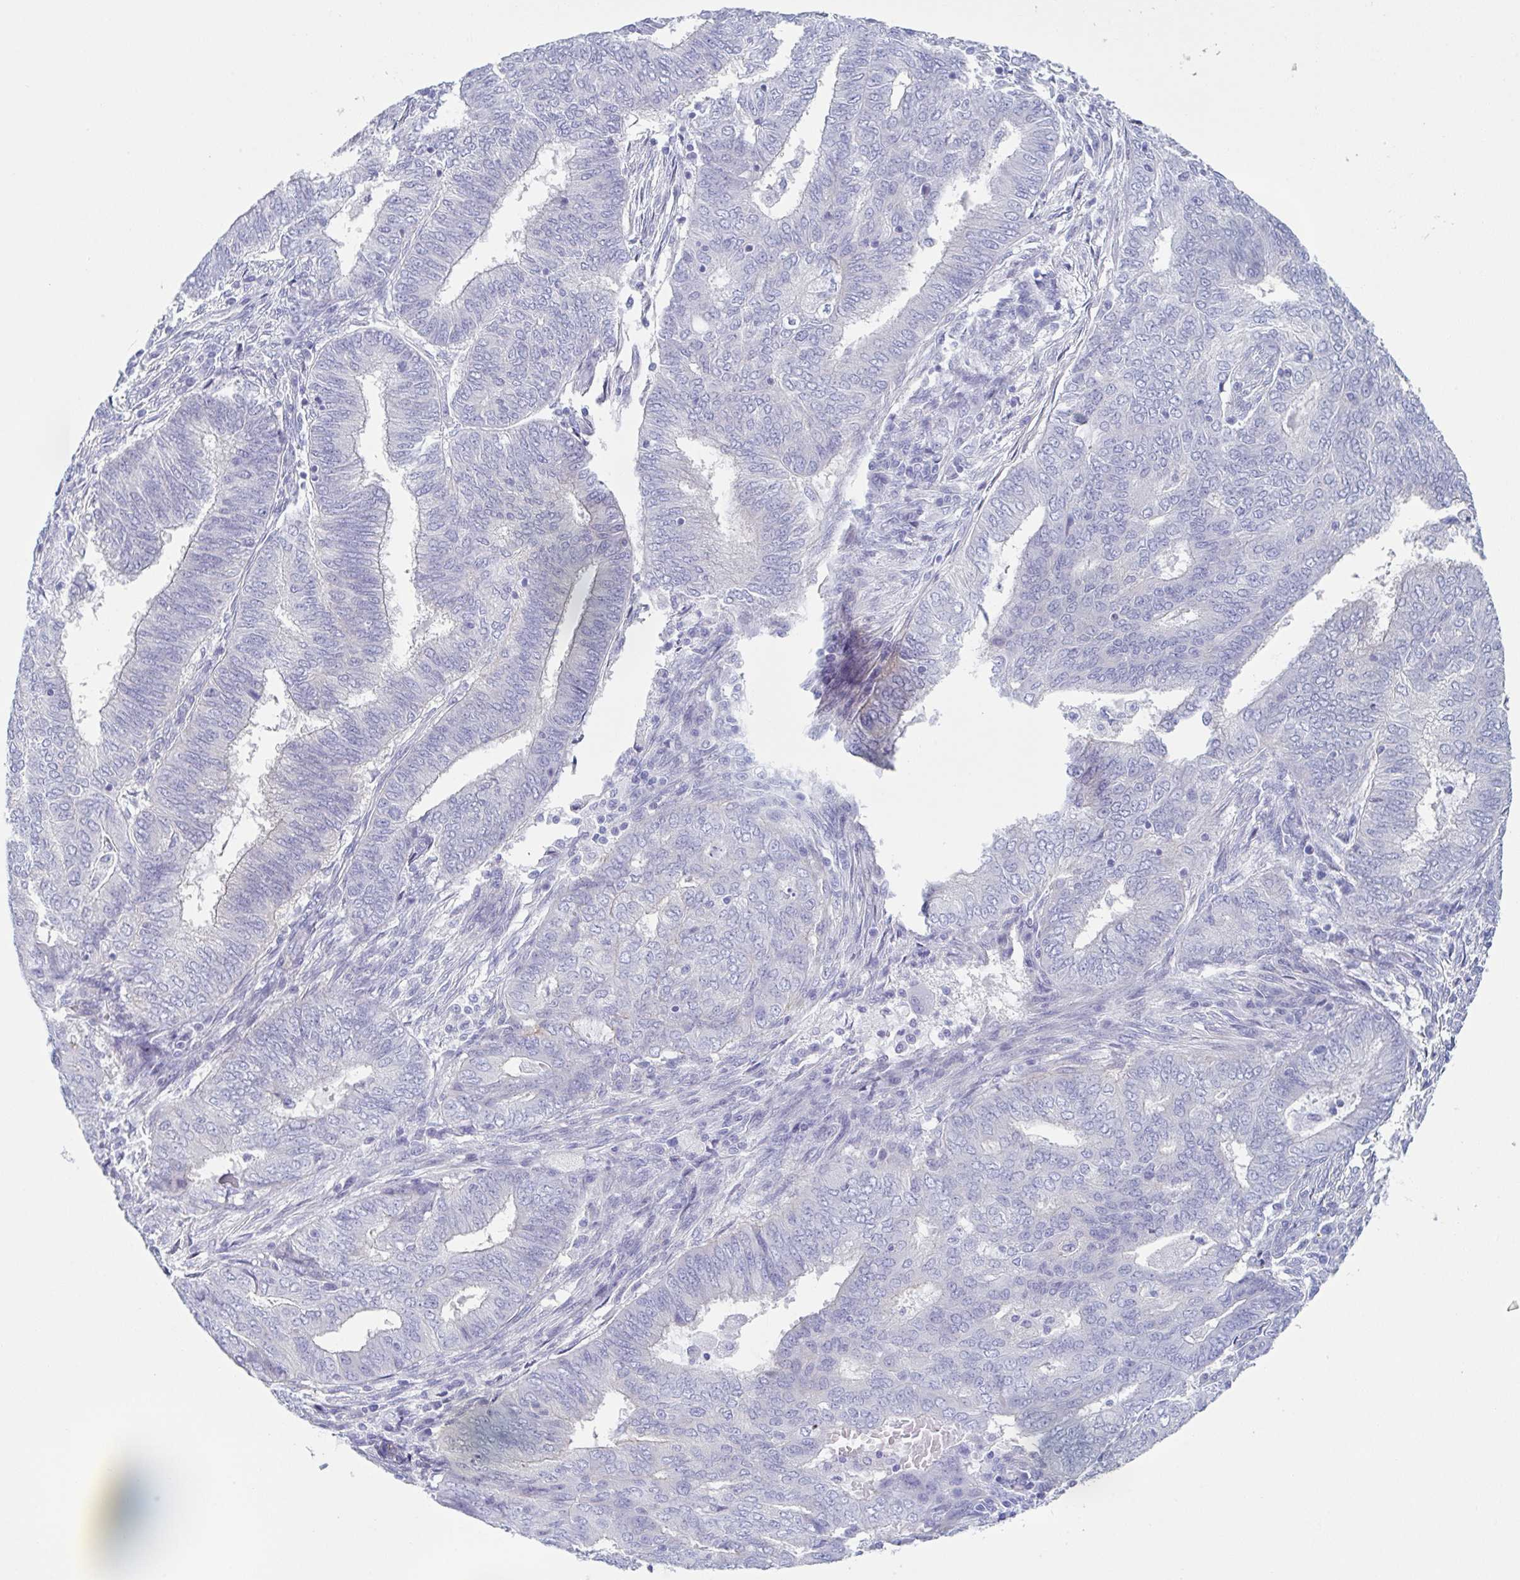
{"staining": {"intensity": "negative", "quantity": "none", "location": "none"}, "tissue": "endometrial cancer", "cell_type": "Tumor cells", "image_type": "cancer", "snomed": [{"axis": "morphology", "description": "Adenocarcinoma, NOS"}, {"axis": "topography", "description": "Endometrium"}], "caption": "Endometrial cancer was stained to show a protein in brown. There is no significant positivity in tumor cells. Nuclei are stained in blue.", "gene": "DYNC1I1", "patient": {"sex": "female", "age": 62}}